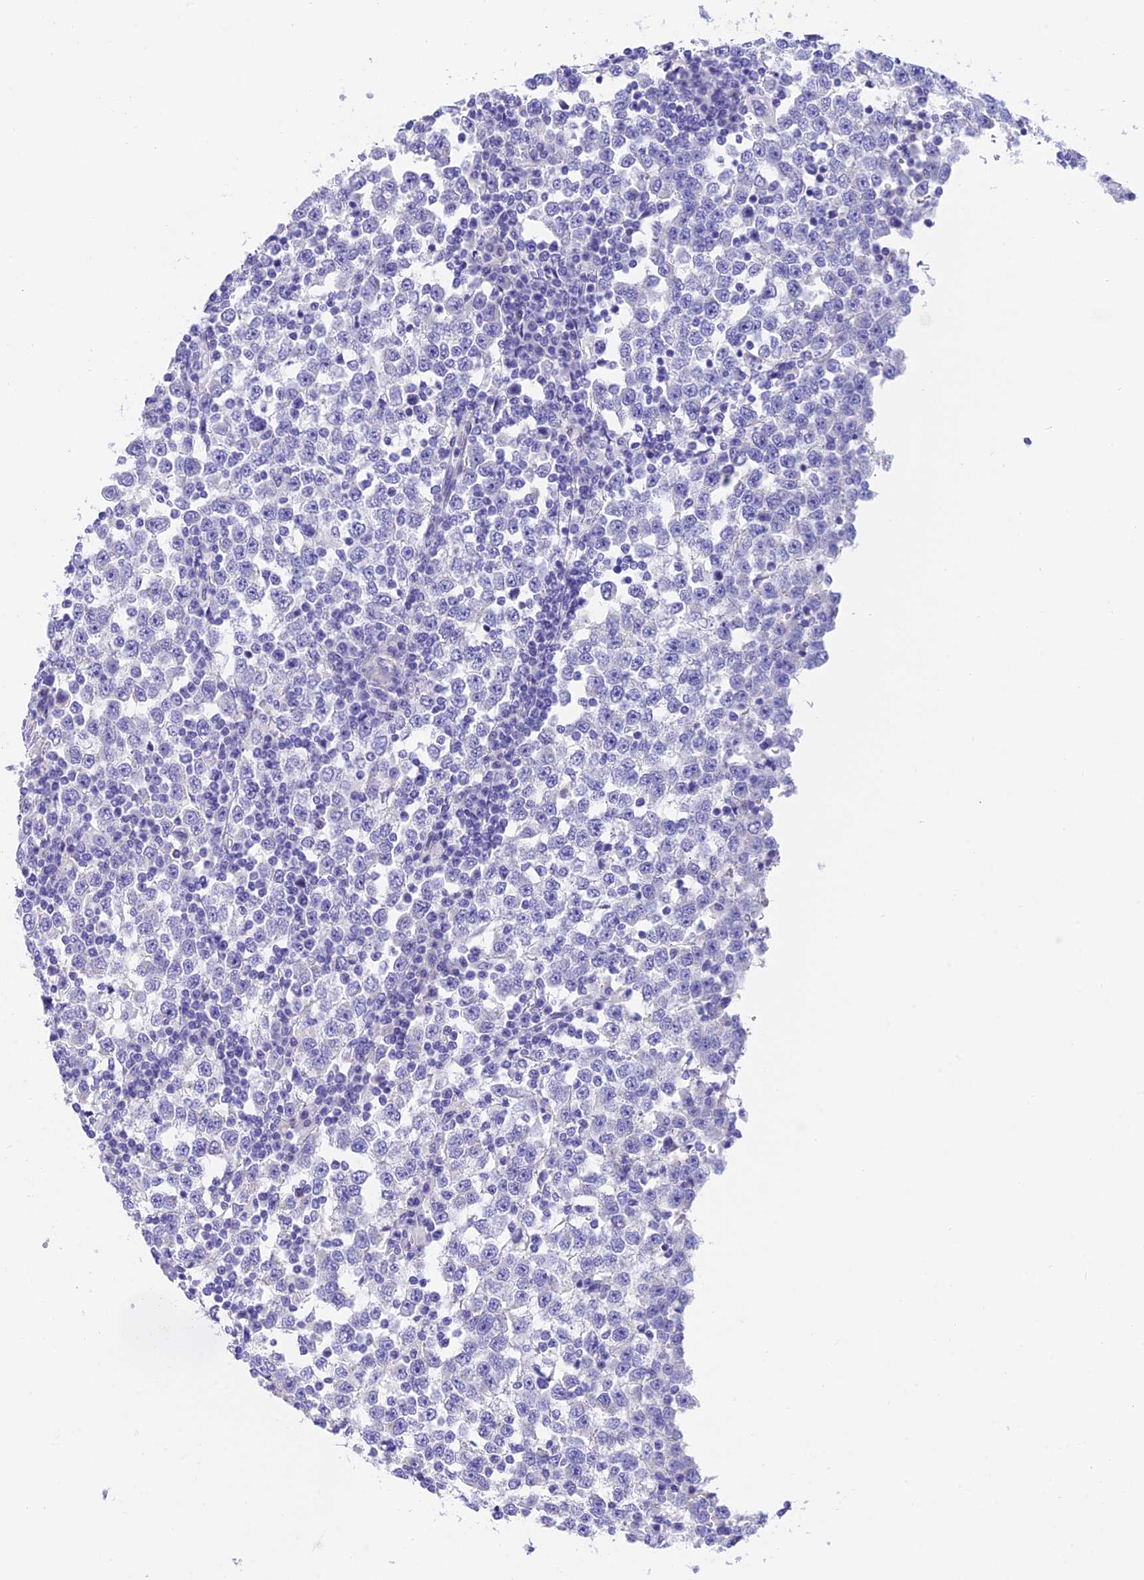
{"staining": {"intensity": "negative", "quantity": "none", "location": "none"}, "tissue": "testis cancer", "cell_type": "Tumor cells", "image_type": "cancer", "snomed": [{"axis": "morphology", "description": "Seminoma, NOS"}, {"axis": "topography", "description": "Testis"}], "caption": "An image of testis cancer stained for a protein exhibits no brown staining in tumor cells. Nuclei are stained in blue.", "gene": "C17orf67", "patient": {"sex": "male", "age": 65}}